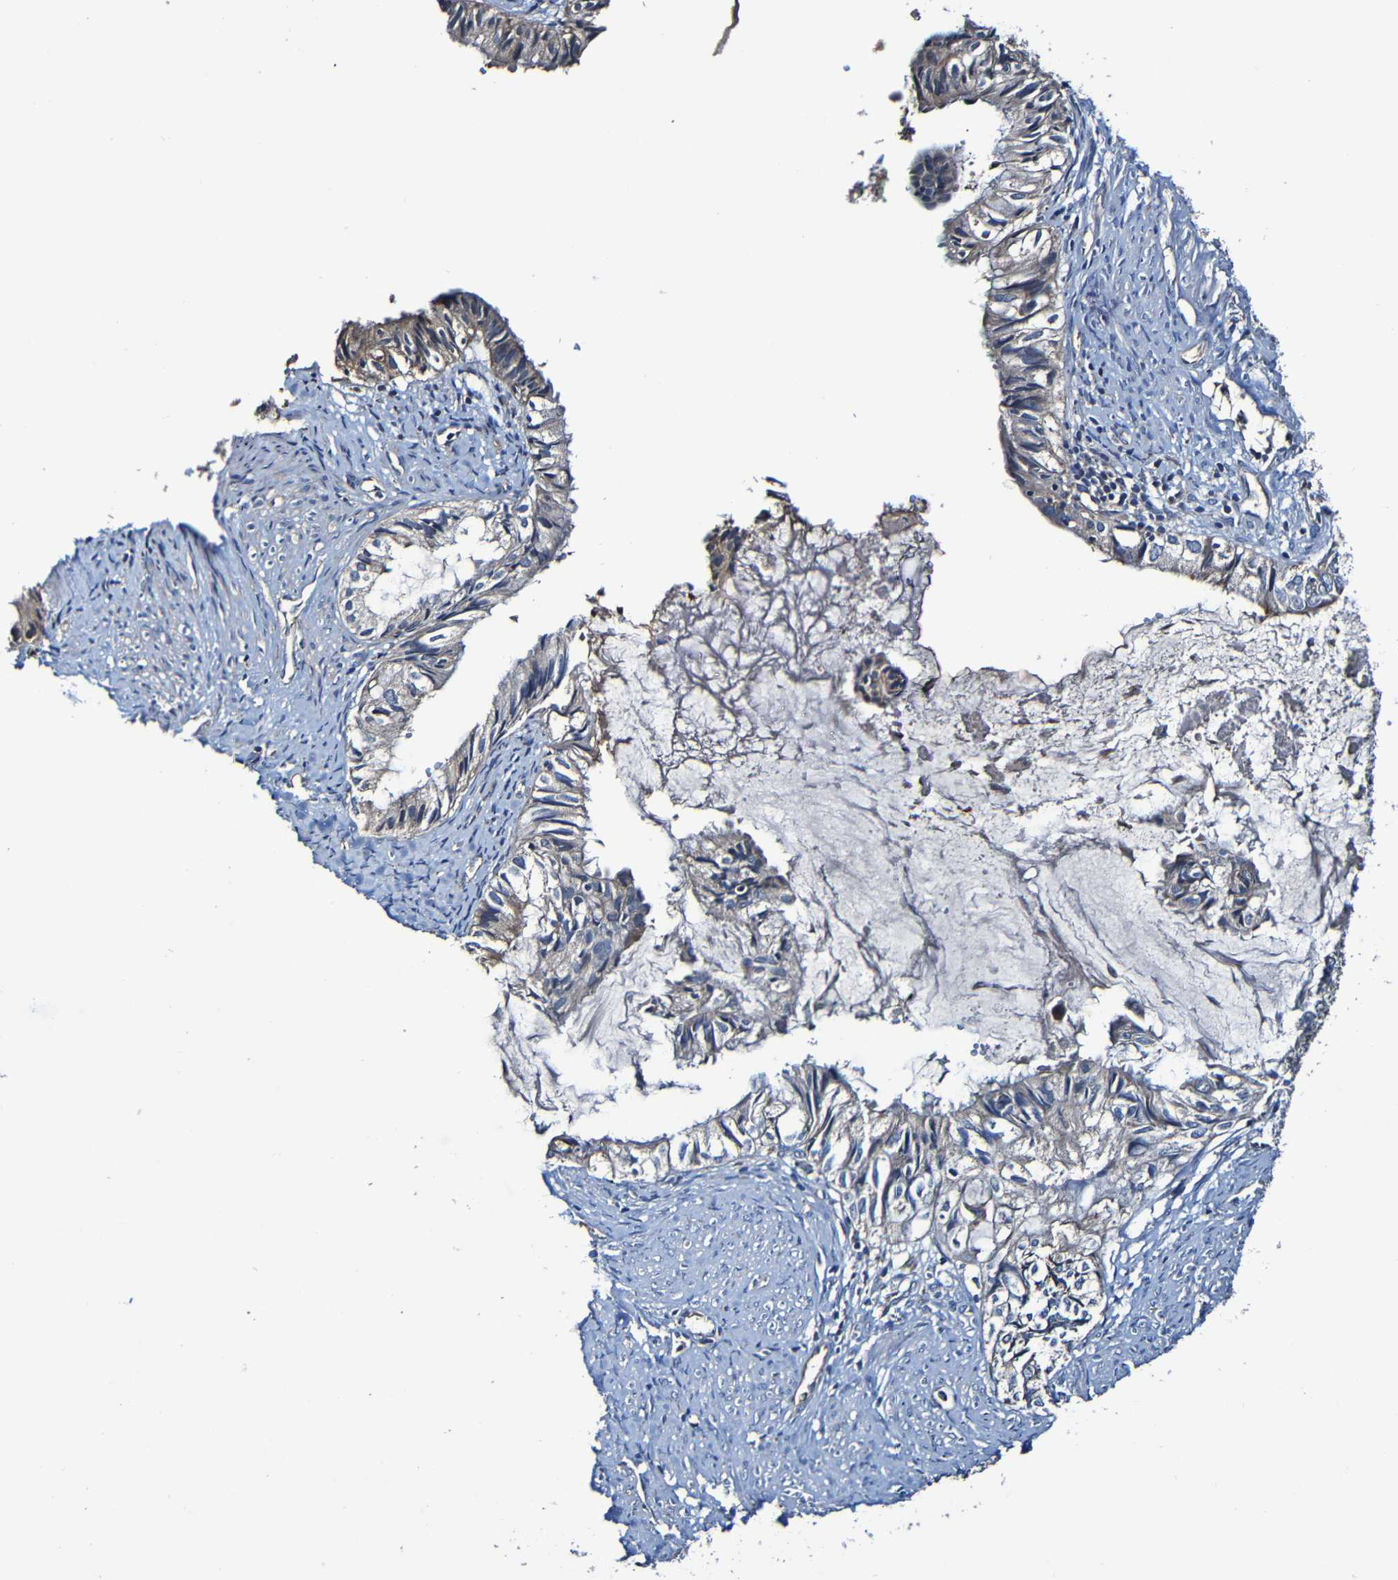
{"staining": {"intensity": "weak", "quantity": "25%-75%", "location": "cytoplasmic/membranous"}, "tissue": "cervical cancer", "cell_type": "Tumor cells", "image_type": "cancer", "snomed": [{"axis": "morphology", "description": "Normal tissue, NOS"}, {"axis": "morphology", "description": "Adenocarcinoma, NOS"}, {"axis": "topography", "description": "Cervix"}, {"axis": "topography", "description": "Endometrium"}], "caption": "This photomicrograph reveals immunohistochemistry staining of cervical cancer, with low weak cytoplasmic/membranous staining in approximately 25%-75% of tumor cells.", "gene": "ADAM15", "patient": {"sex": "female", "age": 86}}